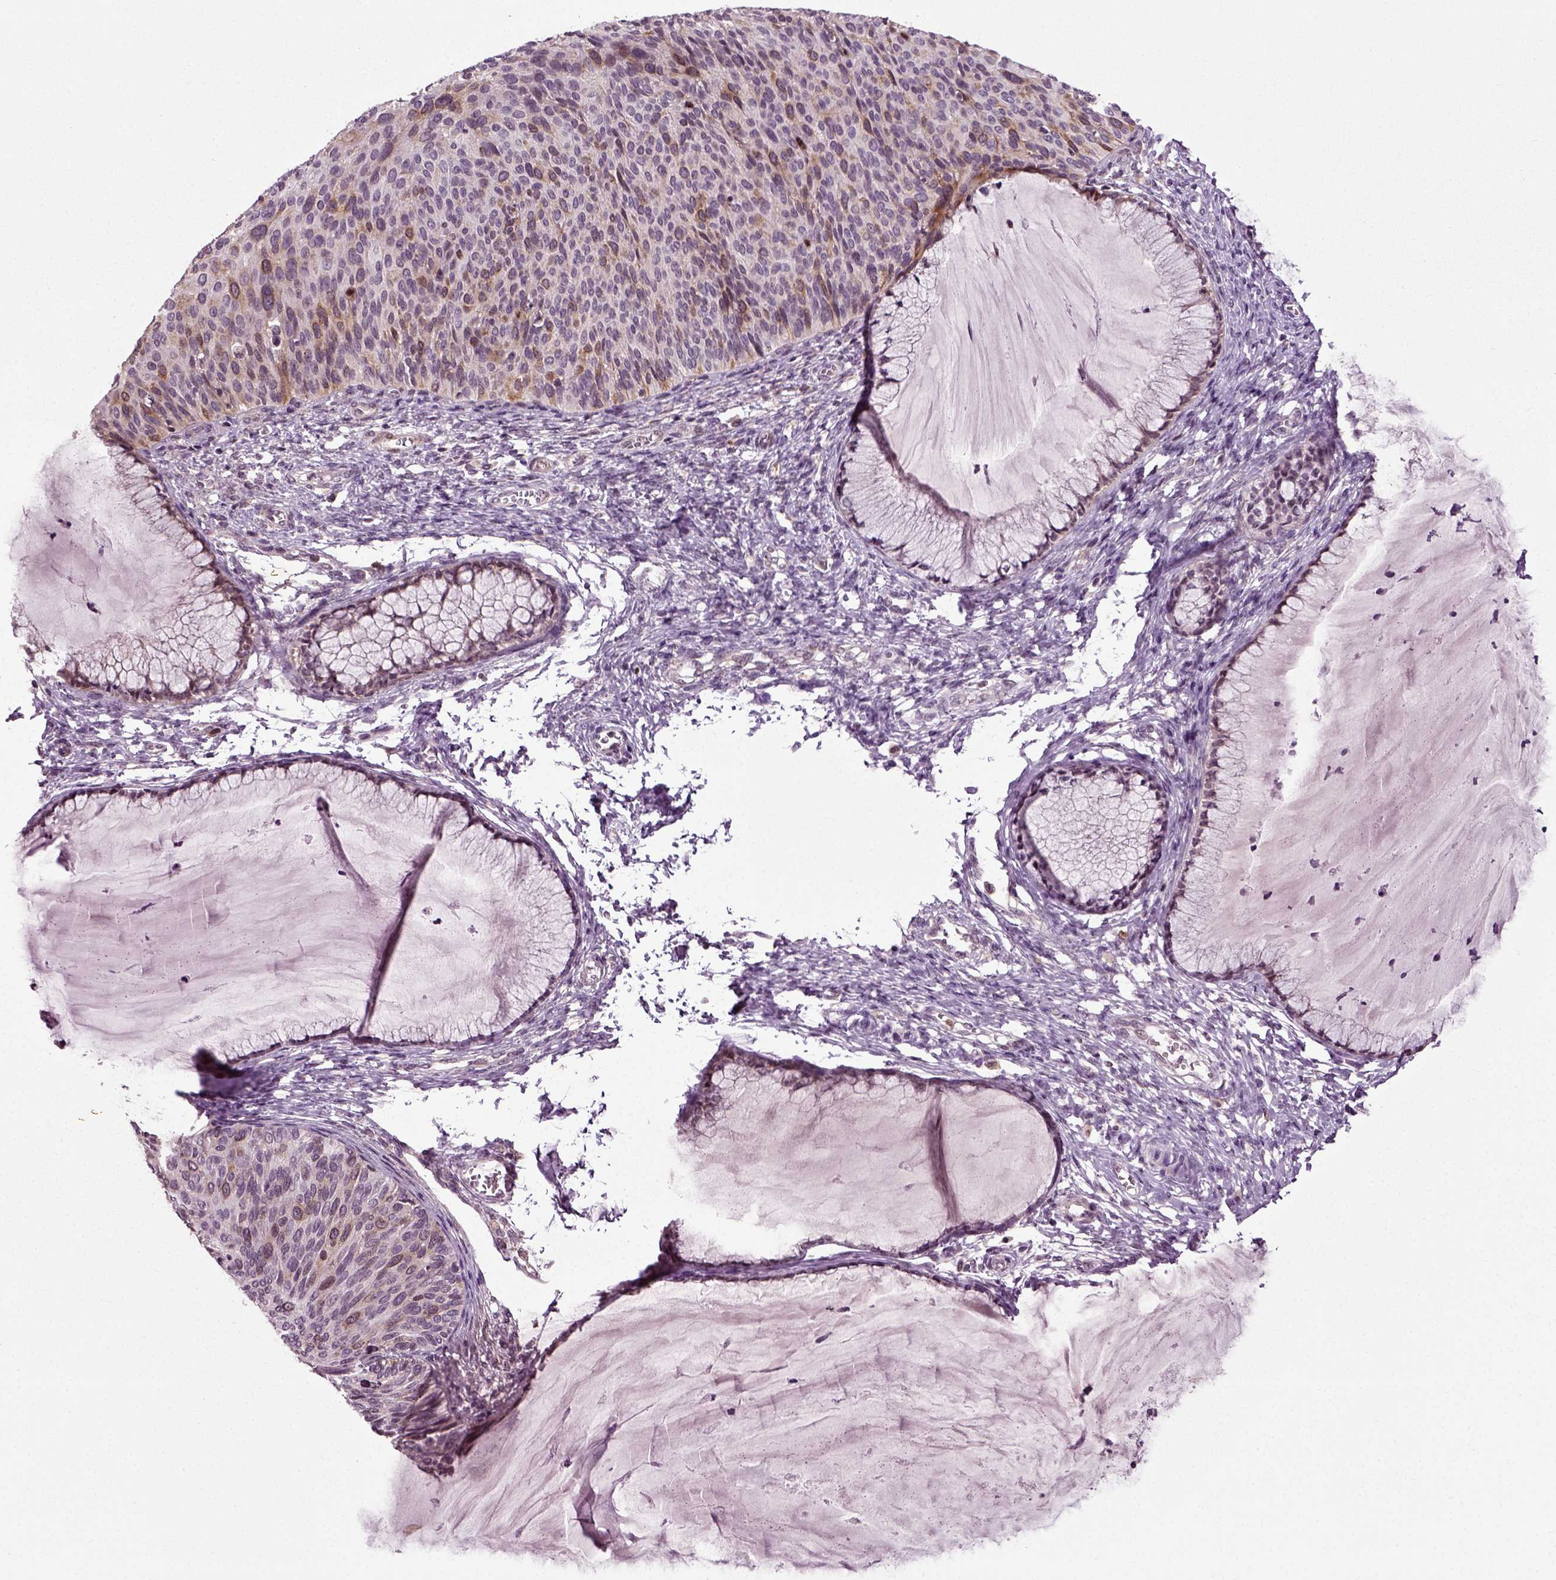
{"staining": {"intensity": "moderate", "quantity": "<25%", "location": "cytoplasmic/membranous"}, "tissue": "cervical cancer", "cell_type": "Tumor cells", "image_type": "cancer", "snomed": [{"axis": "morphology", "description": "Squamous cell carcinoma, NOS"}, {"axis": "topography", "description": "Cervix"}], "caption": "Immunohistochemistry (IHC) (DAB) staining of cervical cancer exhibits moderate cytoplasmic/membranous protein expression in approximately <25% of tumor cells.", "gene": "KNSTRN", "patient": {"sex": "female", "age": 36}}